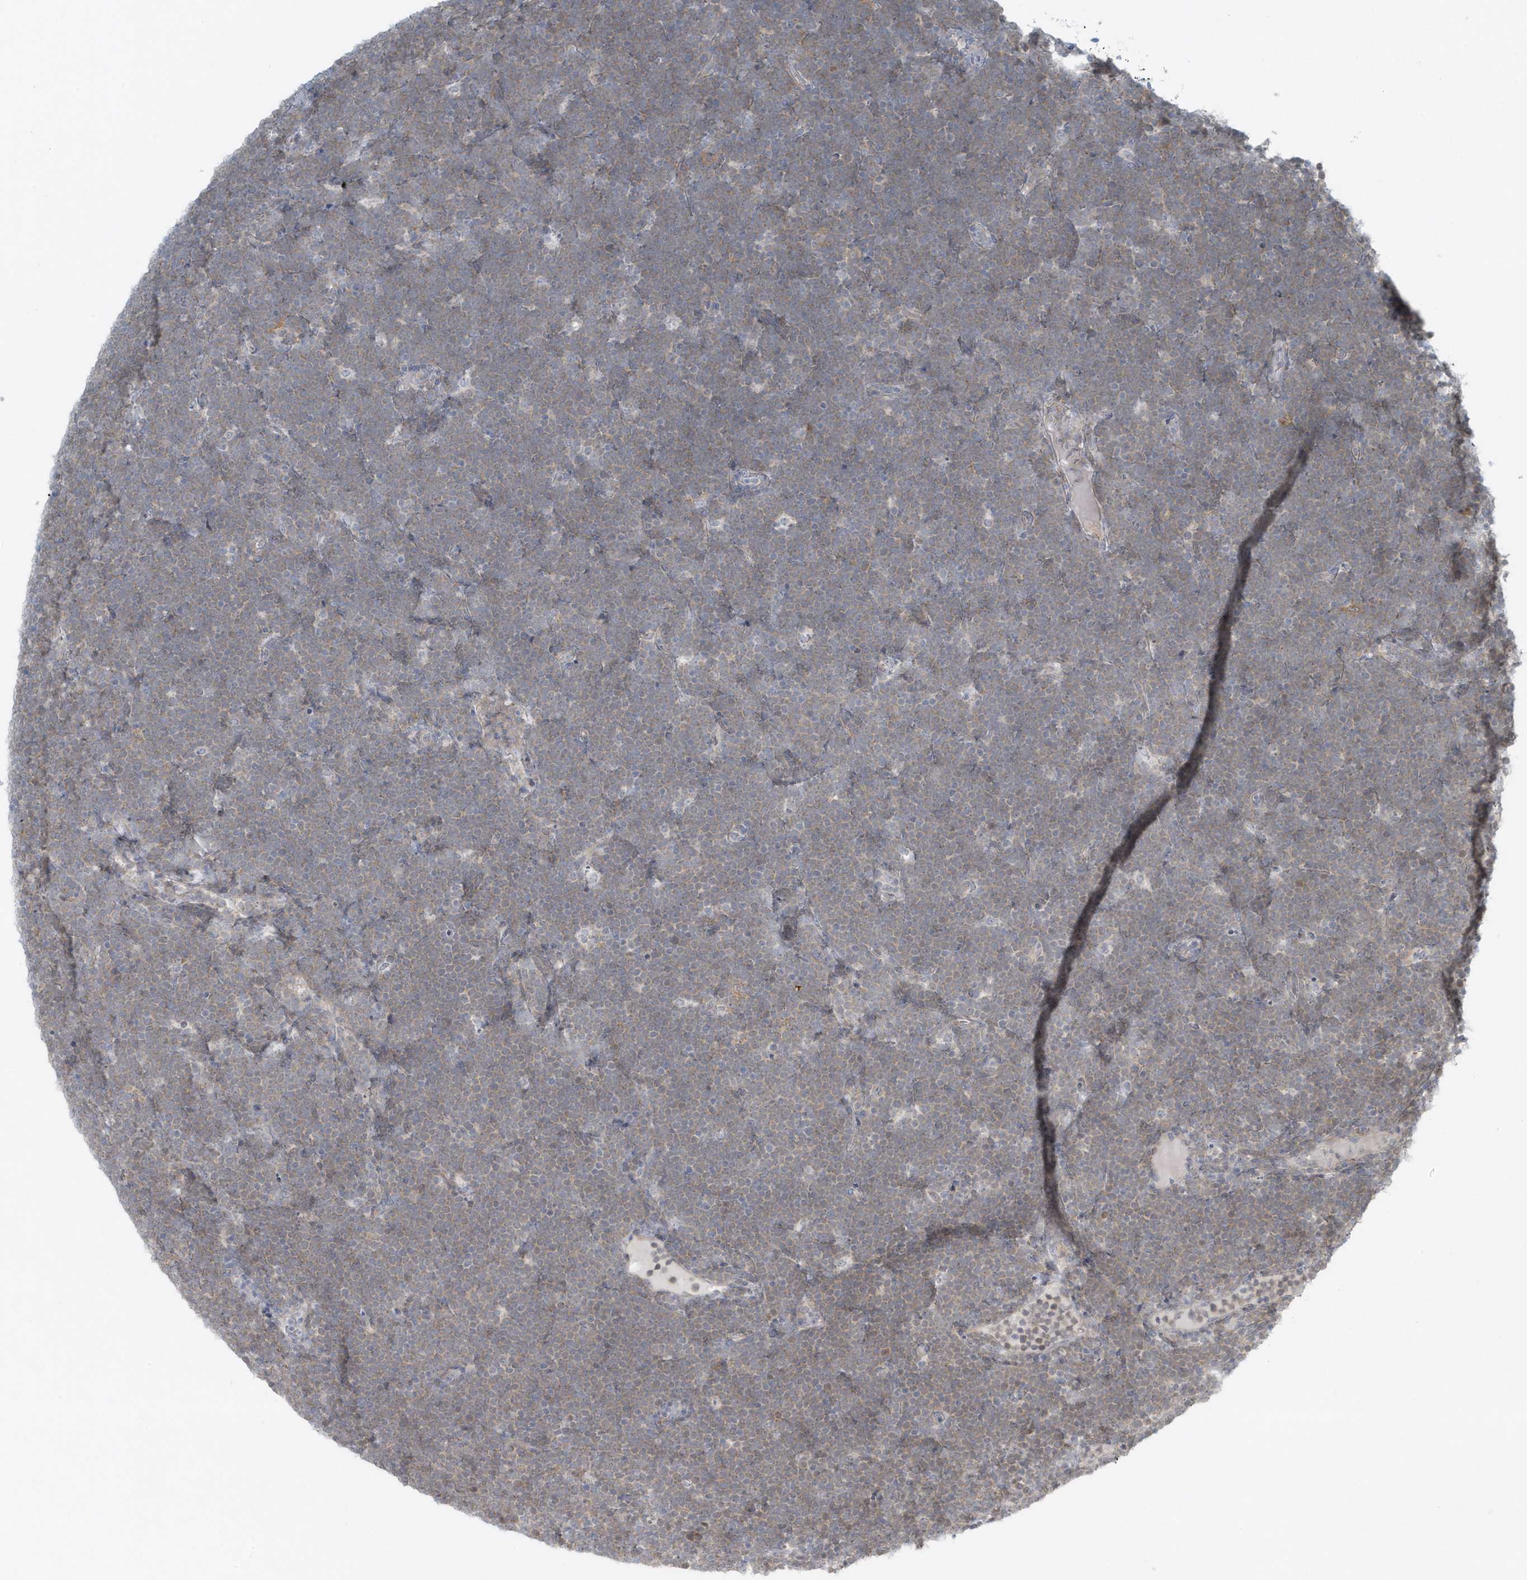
{"staining": {"intensity": "weak", "quantity": "25%-75%", "location": "cytoplasmic/membranous"}, "tissue": "lymphoma", "cell_type": "Tumor cells", "image_type": "cancer", "snomed": [{"axis": "morphology", "description": "Malignant lymphoma, non-Hodgkin's type, High grade"}, {"axis": "topography", "description": "Lymph node"}], "caption": "This is a histology image of immunohistochemistry (IHC) staining of lymphoma, which shows weak expression in the cytoplasmic/membranous of tumor cells.", "gene": "SCN3A", "patient": {"sex": "male", "age": 13}}